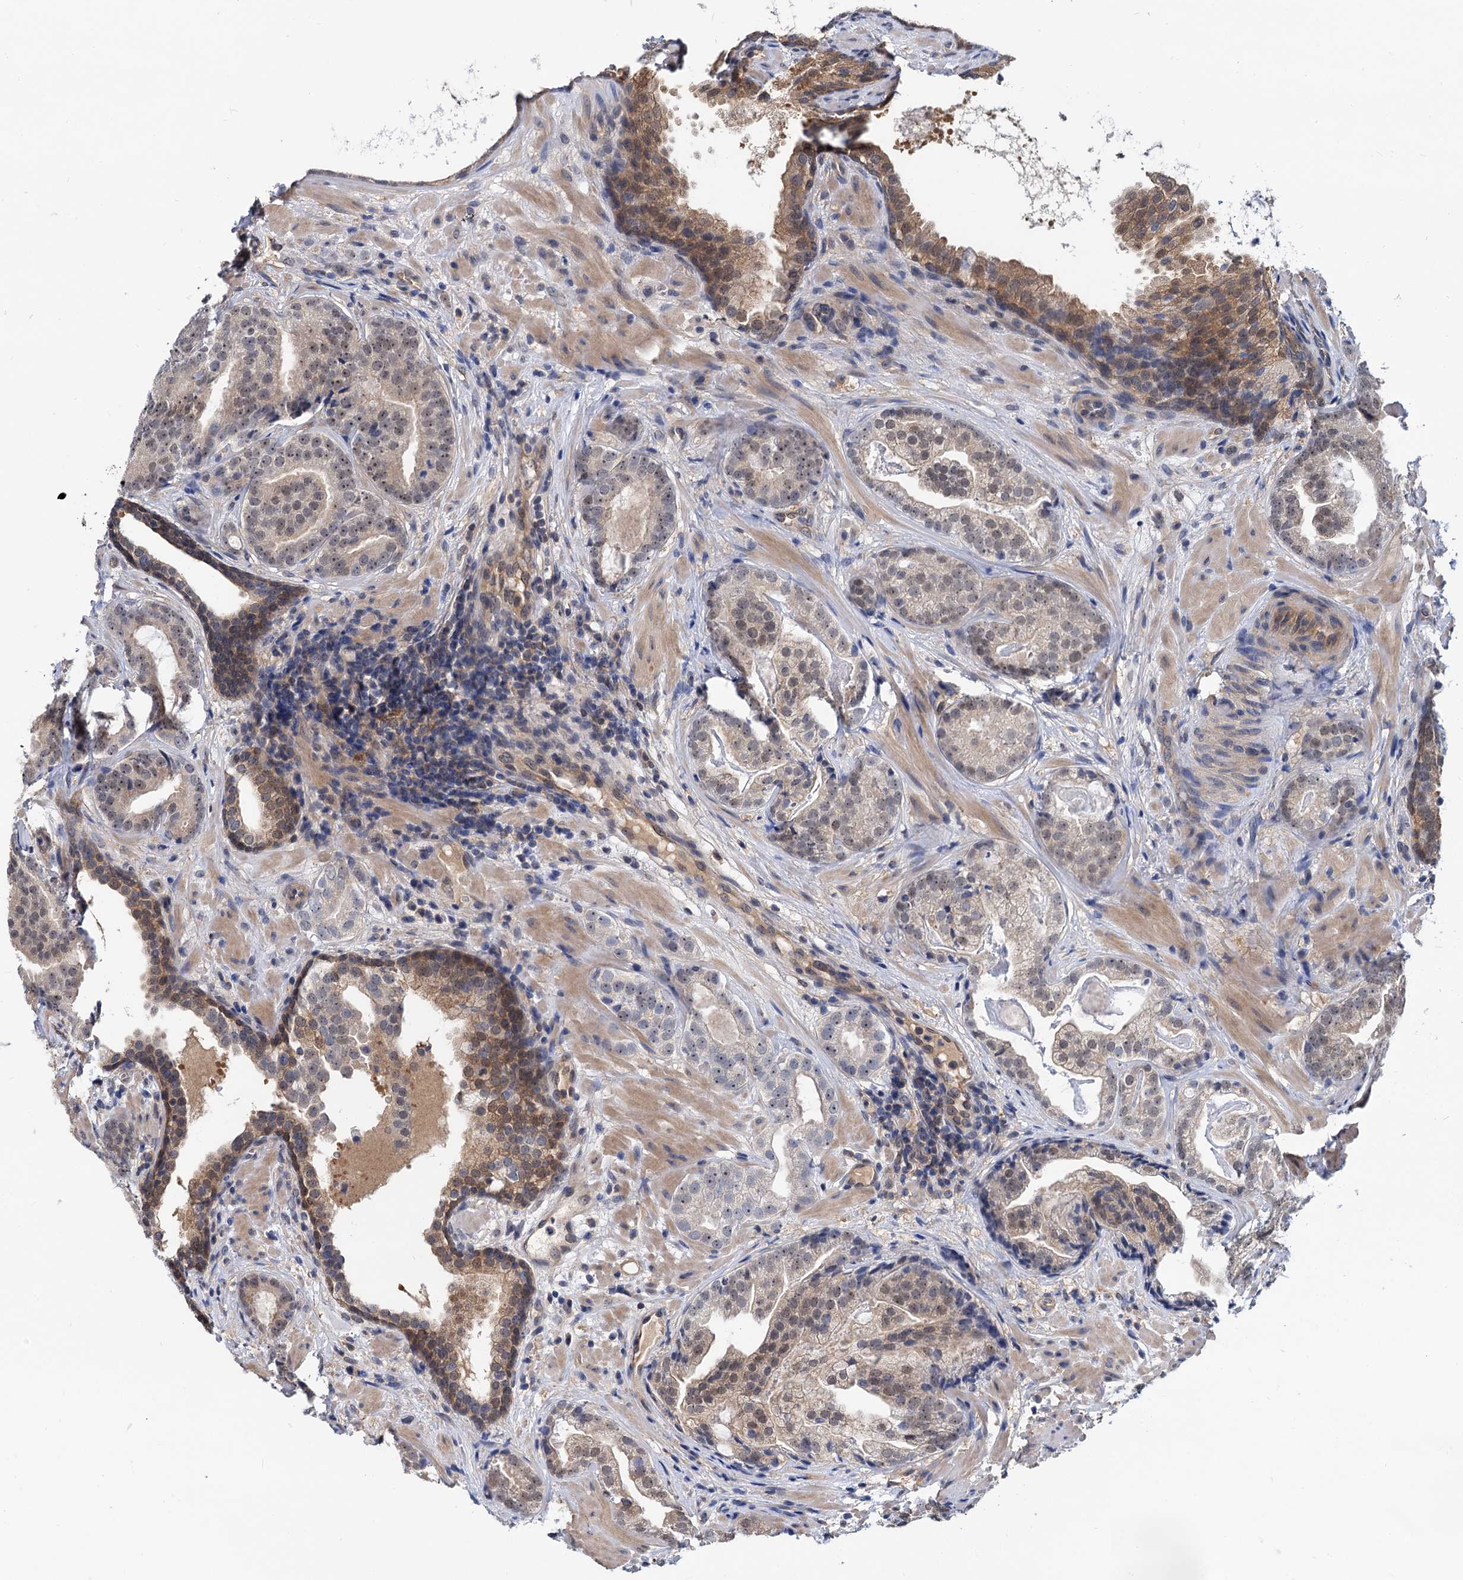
{"staining": {"intensity": "weak", "quantity": "25%-75%", "location": "nuclear"}, "tissue": "prostate cancer", "cell_type": "Tumor cells", "image_type": "cancer", "snomed": [{"axis": "morphology", "description": "Adenocarcinoma, High grade"}, {"axis": "topography", "description": "Prostate"}], "caption": "Prostate cancer stained for a protein shows weak nuclear positivity in tumor cells.", "gene": "SNX15", "patient": {"sex": "male", "age": 60}}